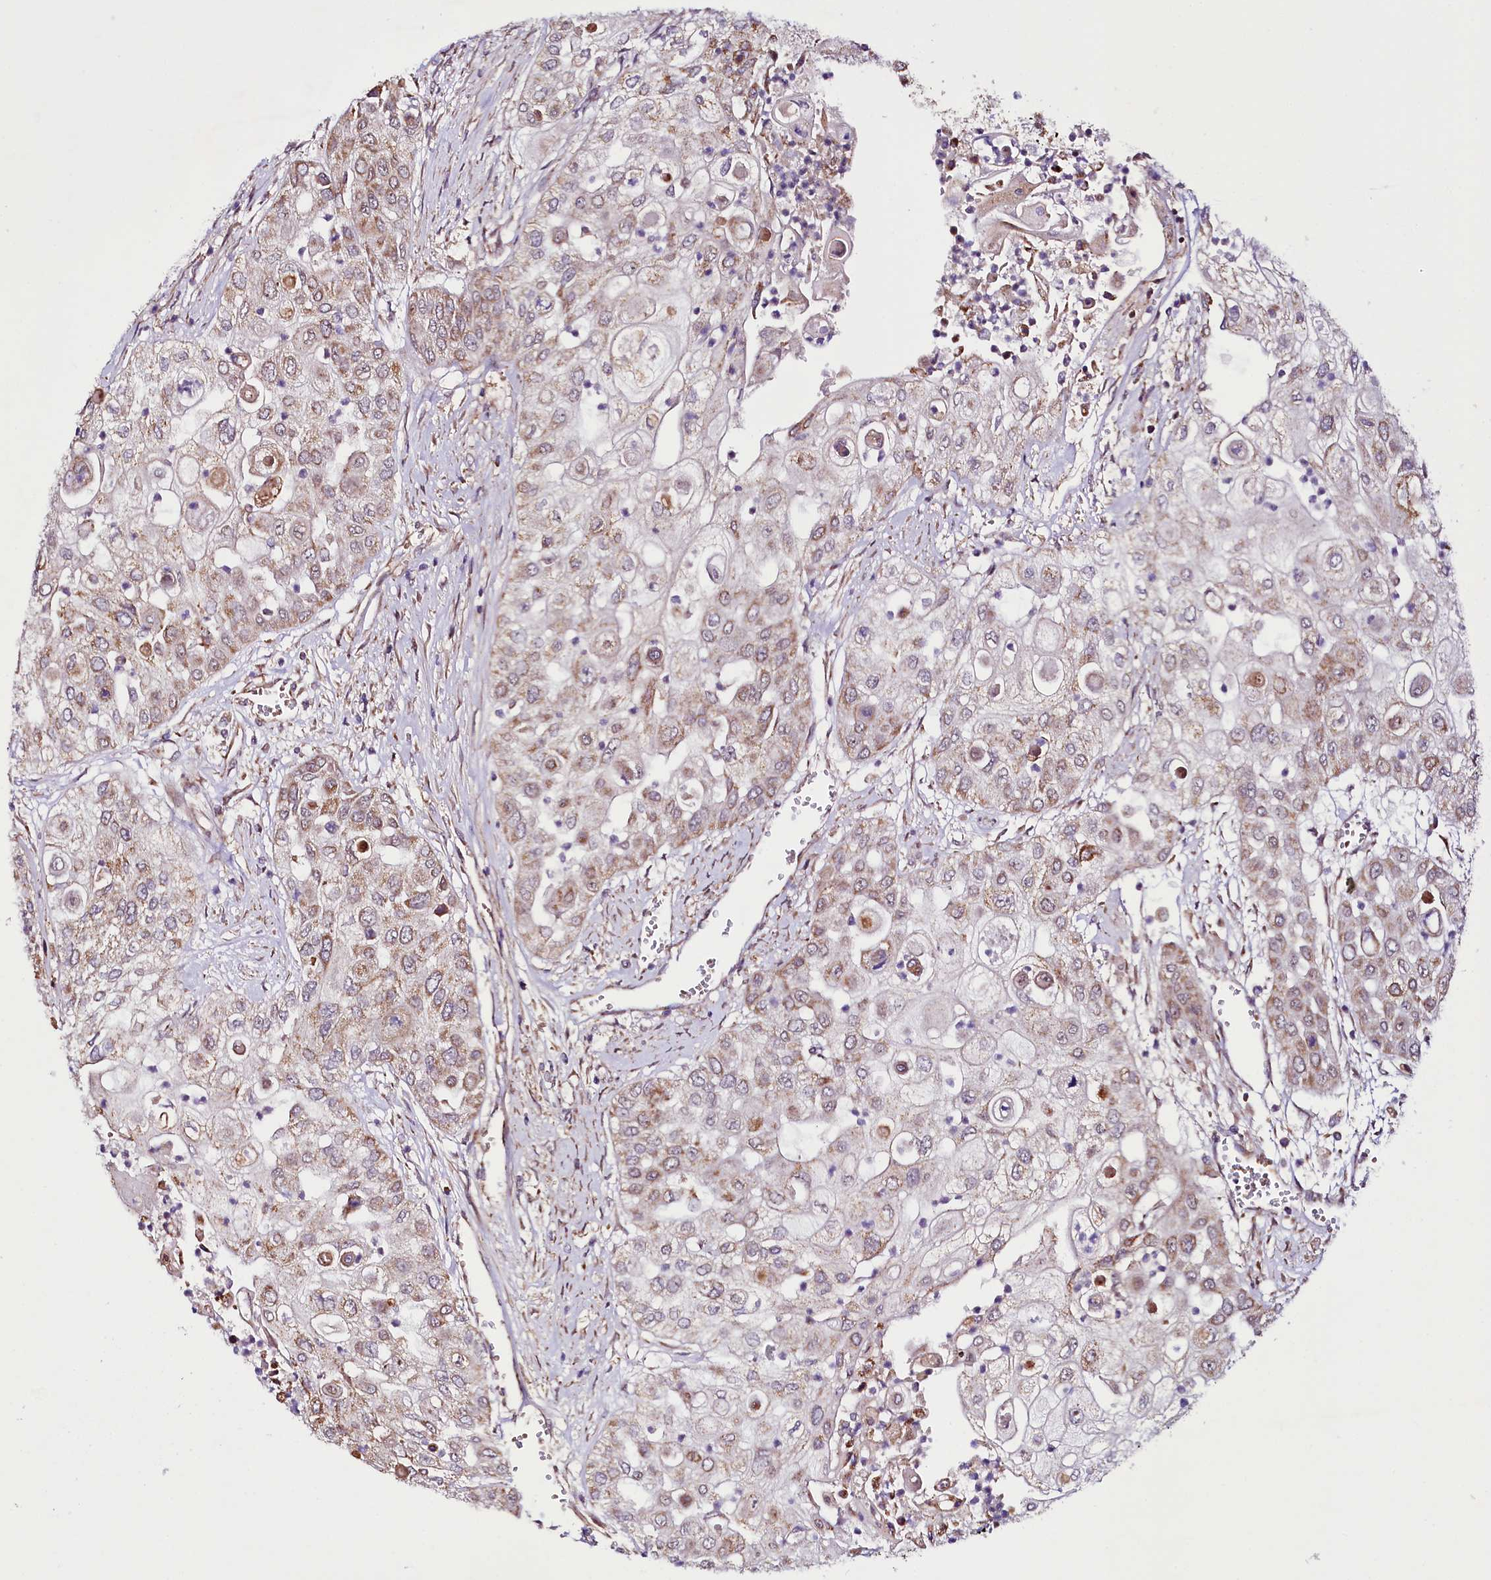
{"staining": {"intensity": "weak", "quantity": "25%-75%", "location": "cytoplasmic/membranous"}, "tissue": "urothelial cancer", "cell_type": "Tumor cells", "image_type": "cancer", "snomed": [{"axis": "morphology", "description": "Urothelial carcinoma, High grade"}, {"axis": "topography", "description": "Urinary bladder"}], "caption": "Urothelial carcinoma (high-grade) stained with a brown dye exhibits weak cytoplasmic/membranous positive positivity in about 25%-75% of tumor cells.", "gene": "ST7", "patient": {"sex": "female", "age": 79}}